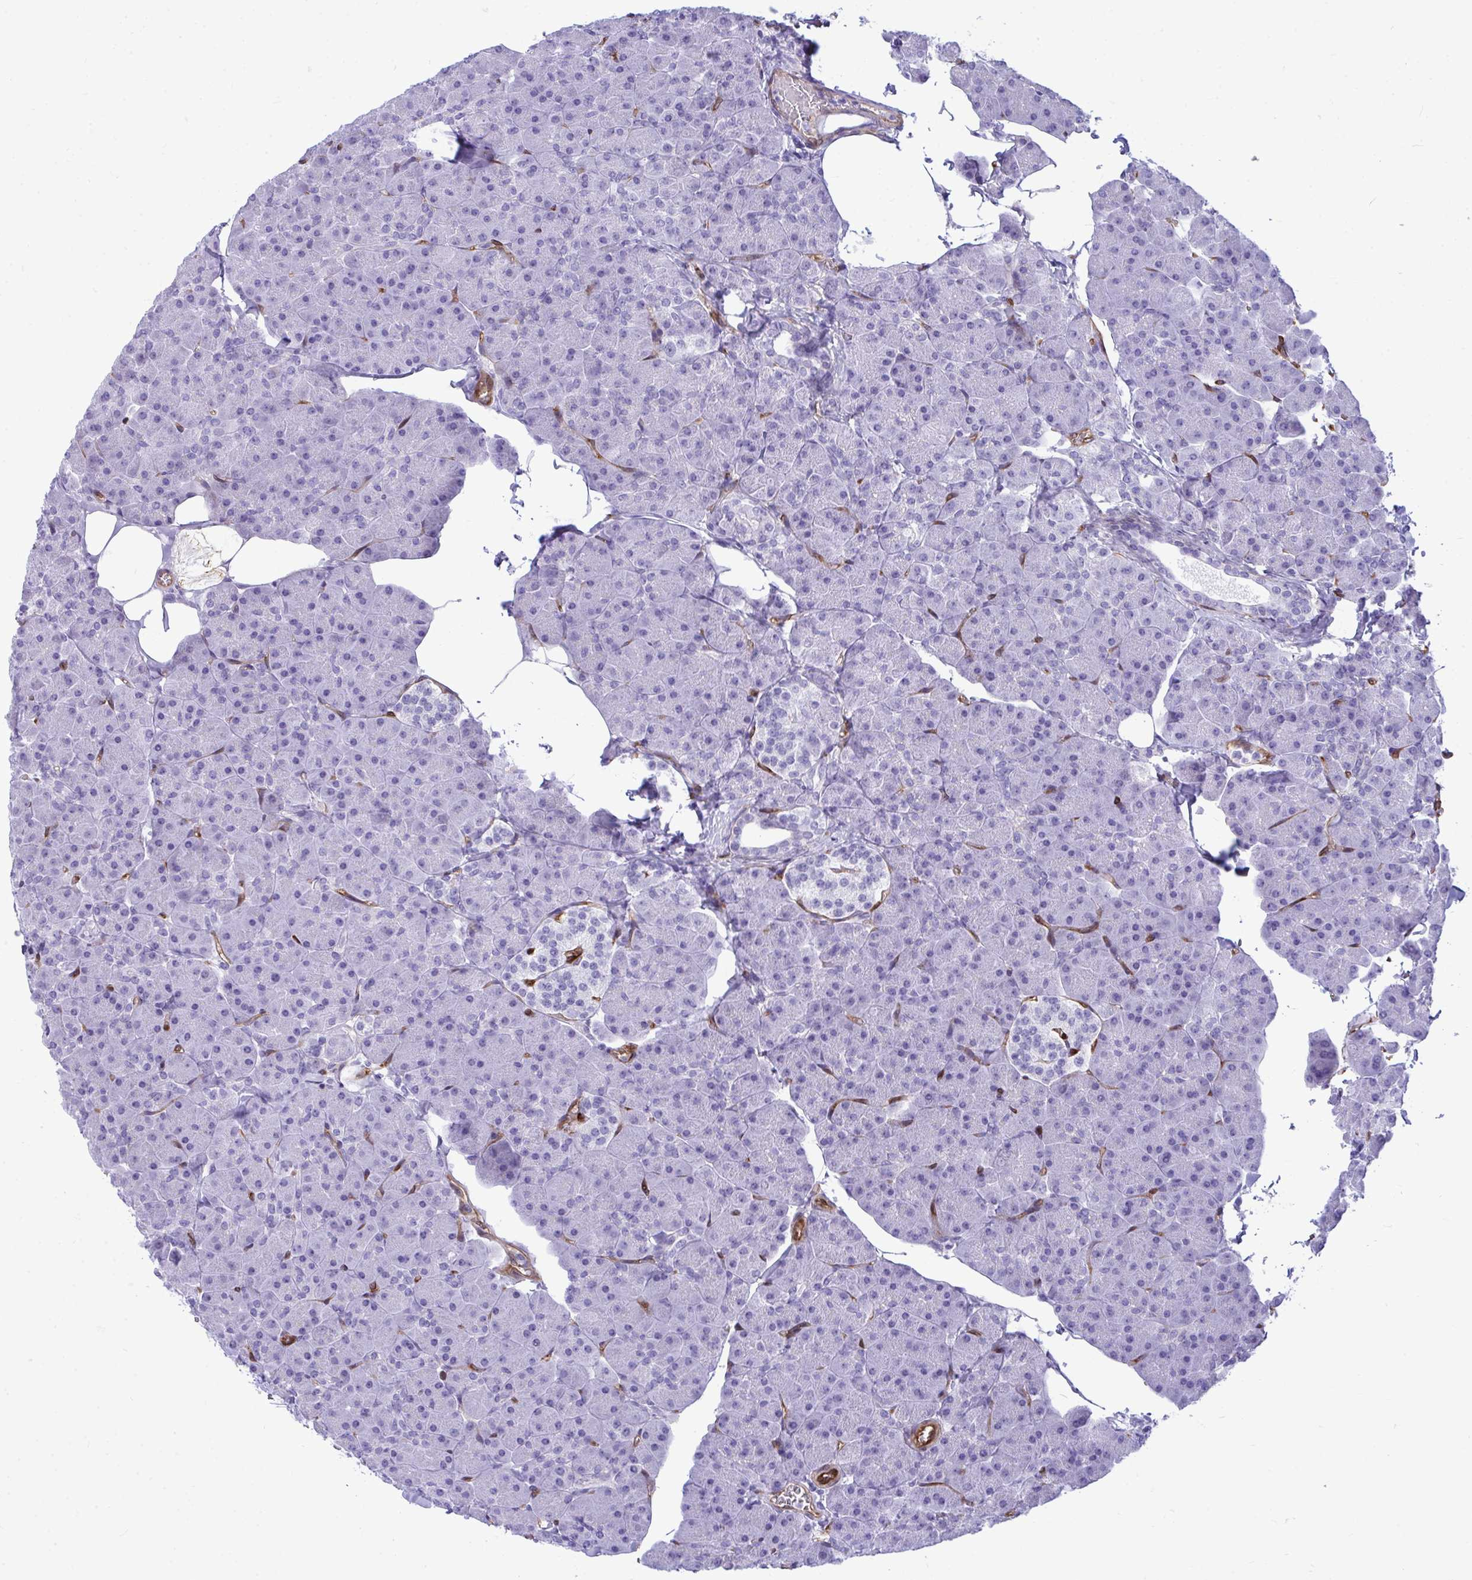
{"staining": {"intensity": "negative", "quantity": "none", "location": "none"}, "tissue": "pancreas", "cell_type": "Exocrine glandular cells", "image_type": "normal", "snomed": [{"axis": "morphology", "description": "Normal tissue, NOS"}, {"axis": "topography", "description": "Pancreas"}], "caption": "DAB immunohistochemical staining of benign pancreas exhibits no significant expression in exocrine glandular cells. (DAB (3,3'-diaminobenzidine) immunohistochemistry (IHC), high magnification).", "gene": "LIMS2", "patient": {"sex": "male", "age": 35}}